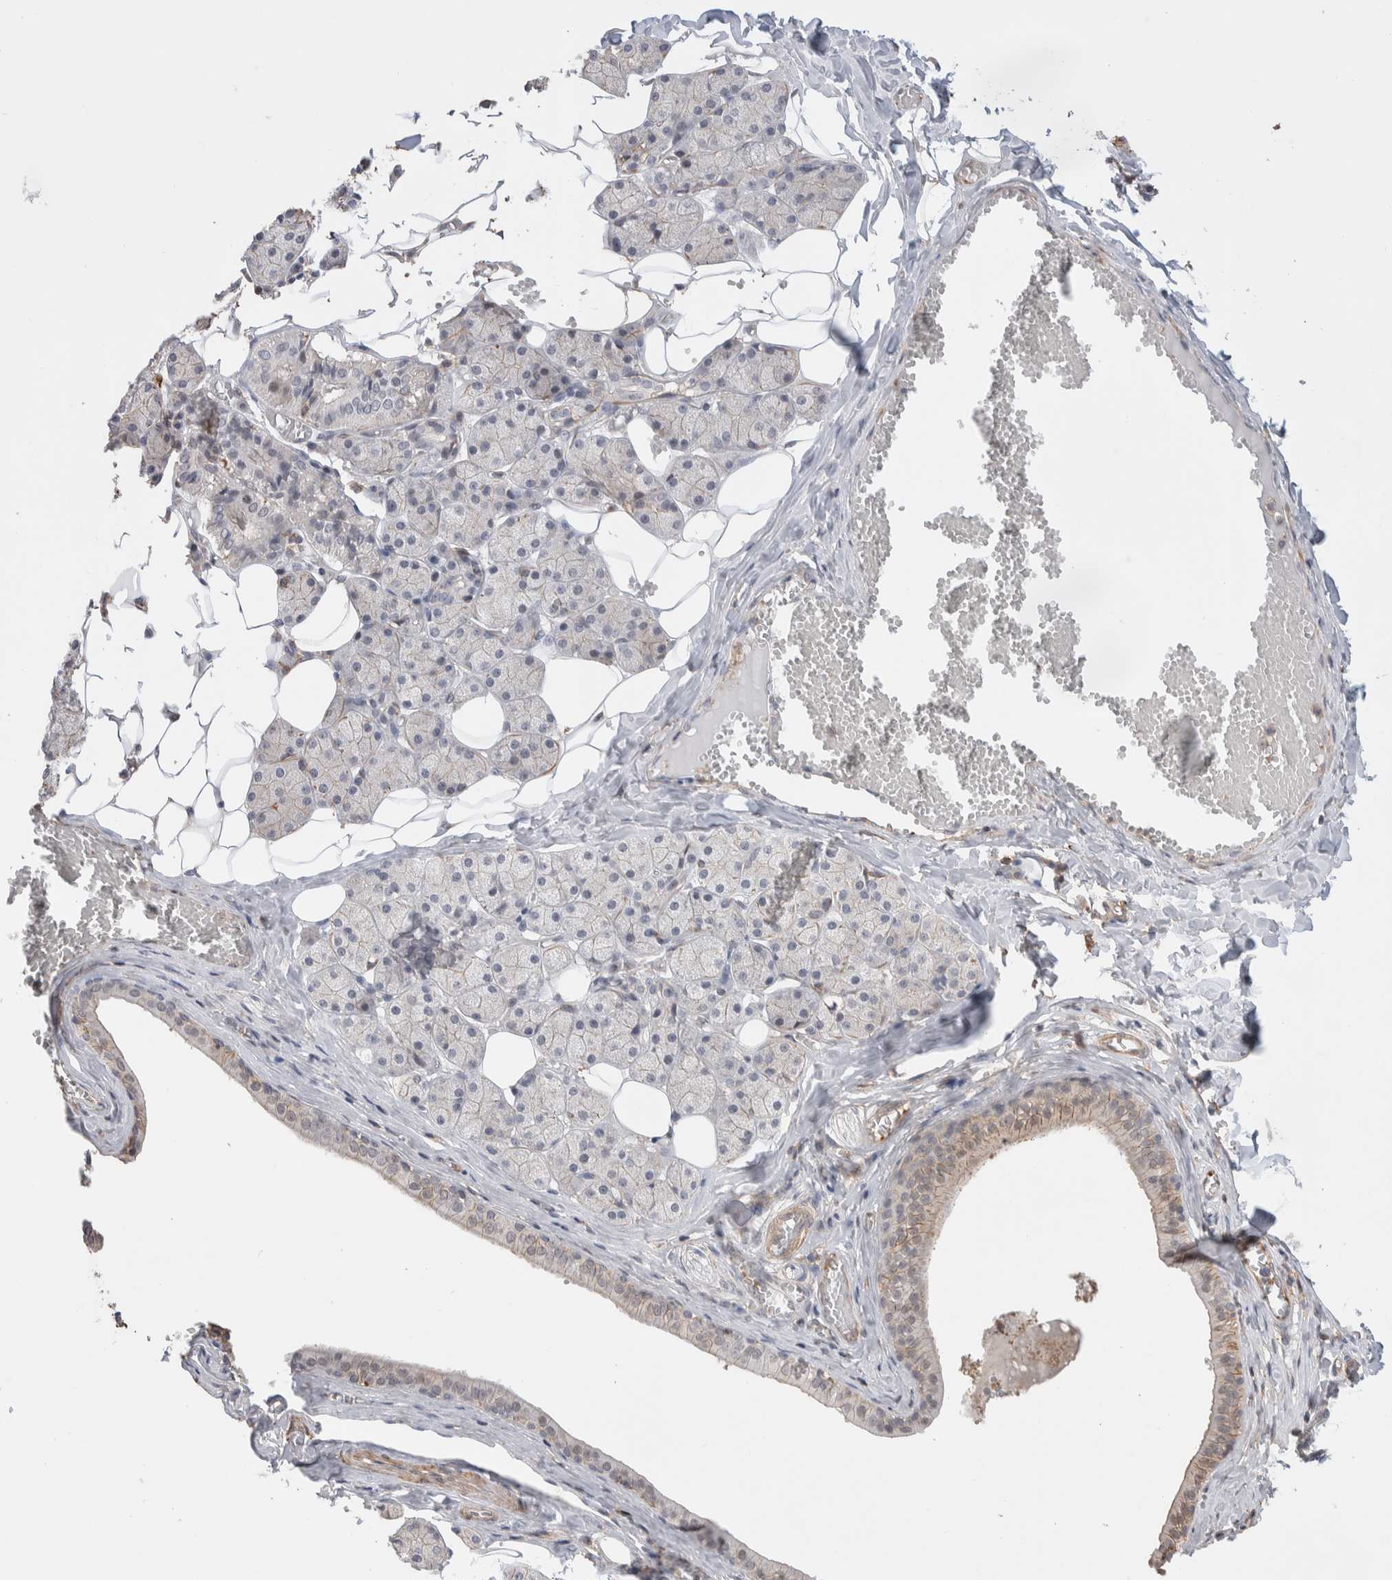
{"staining": {"intensity": "weak", "quantity": "25%-75%", "location": "cytoplasmic/membranous"}, "tissue": "salivary gland", "cell_type": "Glandular cells", "image_type": "normal", "snomed": [{"axis": "morphology", "description": "Normal tissue, NOS"}, {"axis": "topography", "description": "Salivary gland"}], "caption": "Normal salivary gland was stained to show a protein in brown. There is low levels of weak cytoplasmic/membranous expression in about 25%-75% of glandular cells. (IHC, brightfield microscopy, high magnification).", "gene": "ZNF704", "patient": {"sex": "female", "age": 33}}